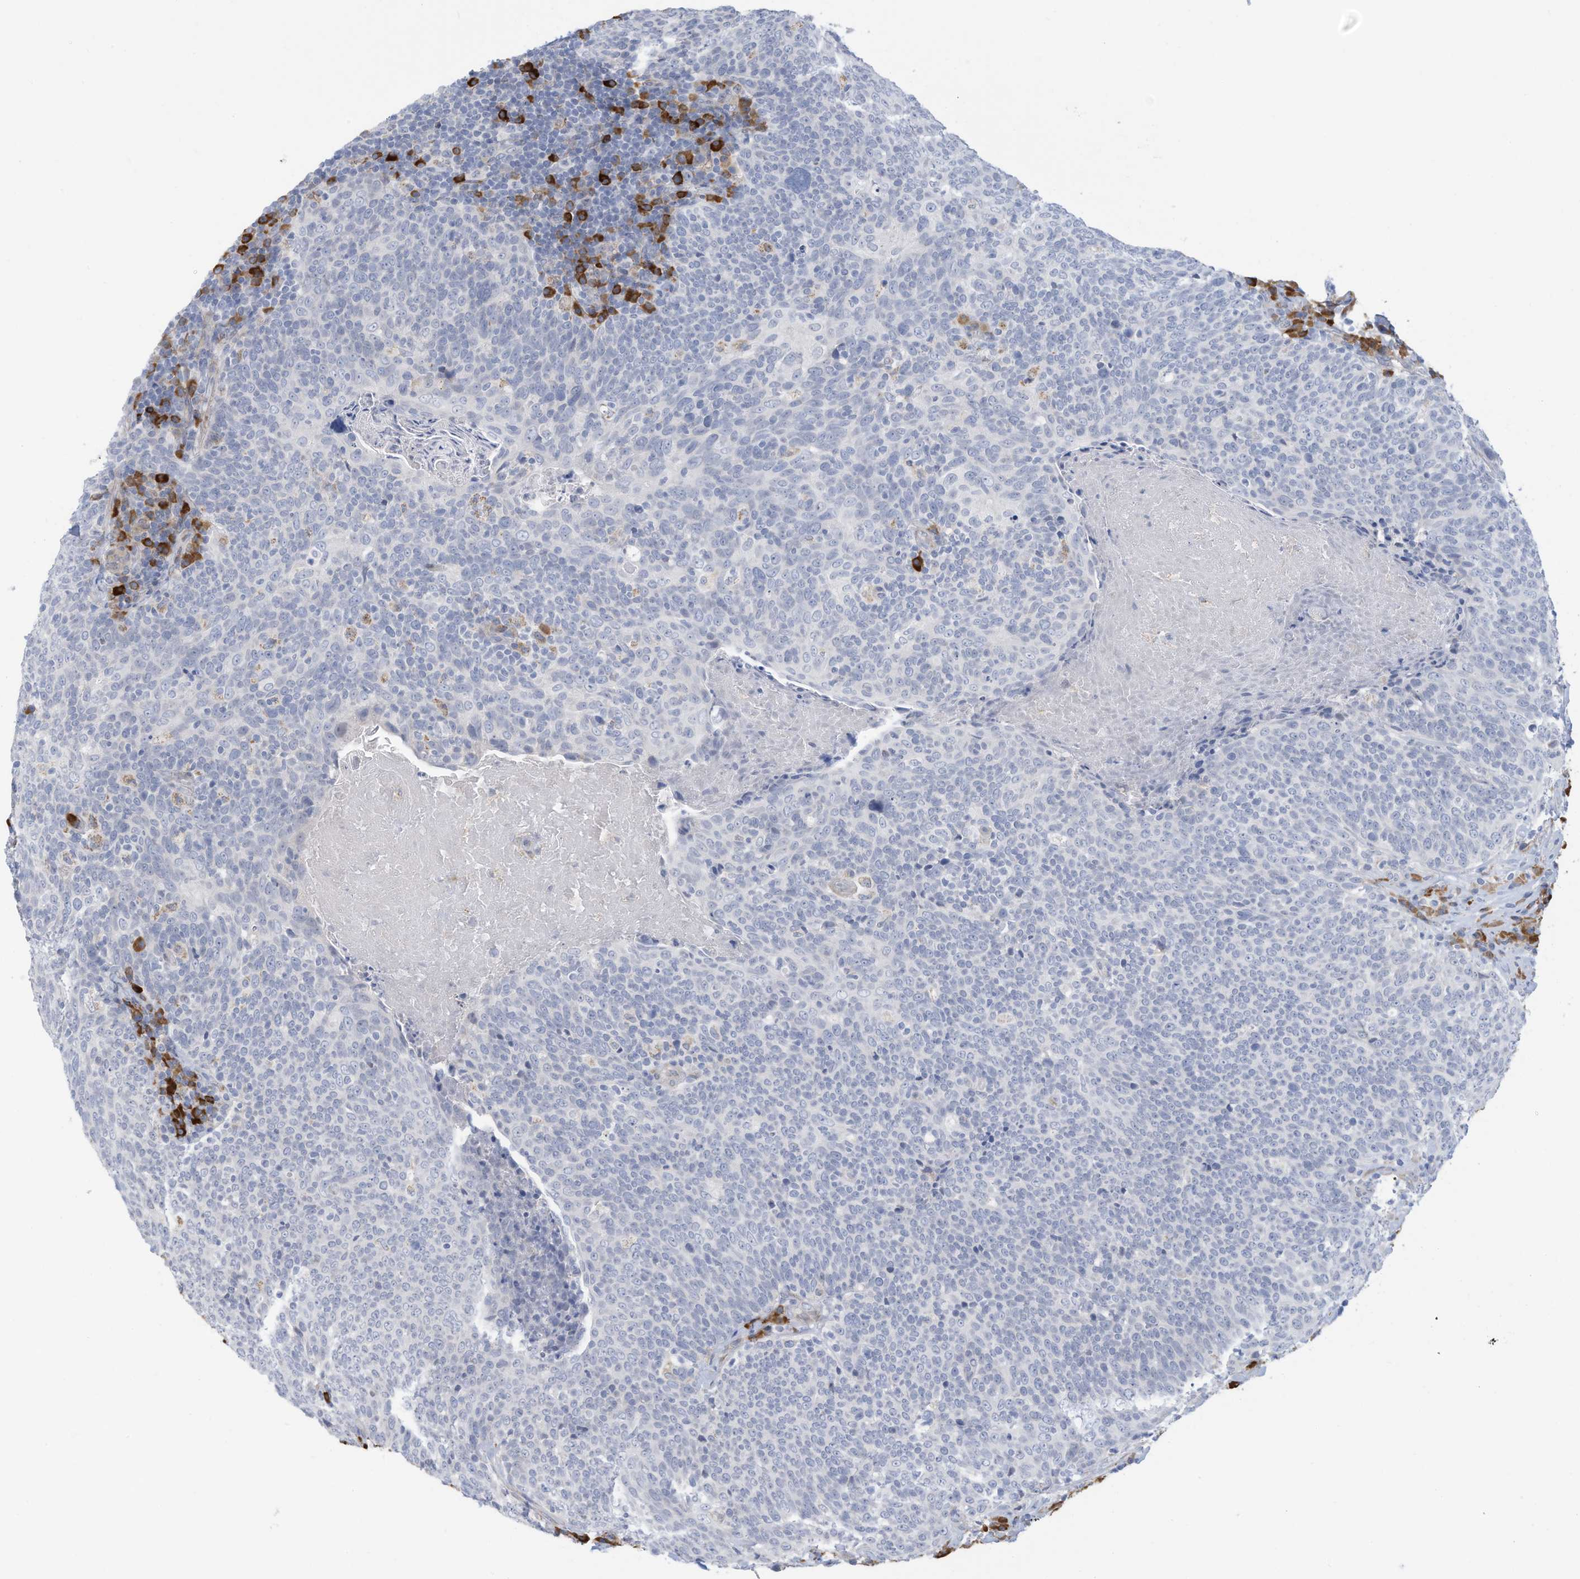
{"staining": {"intensity": "negative", "quantity": "none", "location": "none"}, "tissue": "head and neck cancer", "cell_type": "Tumor cells", "image_type": "cancer", "snomed": [{"axis": "morphology", "description": "Squamous cell carcinoma, NOS"}, {"axis": "morphology", "description": "Squamous cell carcinoma, metastatic, NOS"}, {"axis": "topography", "description": "Lymph node"}, {"axis": "topography", "description": "Head-Neck"}], "caption": "This is an immunohistochemistry histopathology image of squamous cell carcinoma (head and neck). There is no positivity in tumor cells.", "gene": "ZNF292", "patient": {"sex": "male", "age": 62}}